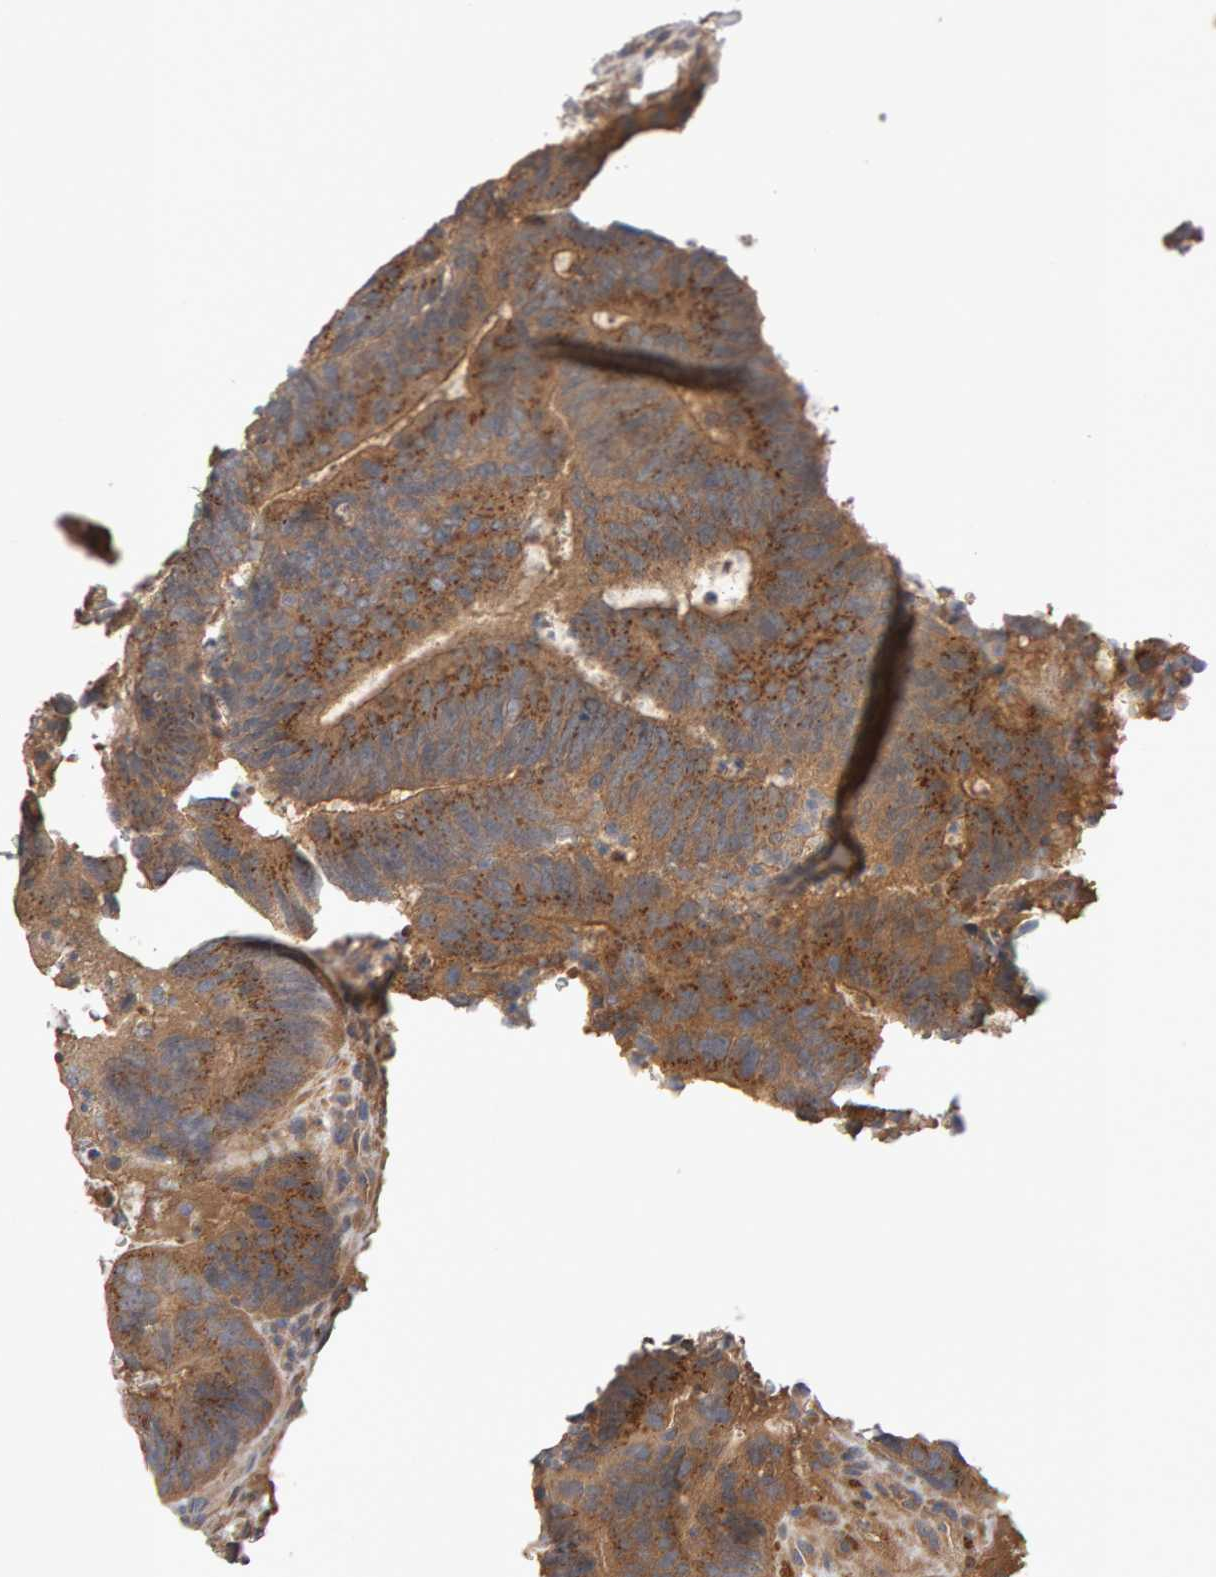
{"staining": {"intensity": "moderate", "quantity": ">75%", "location": "cytoplasmic/membranous"}, "tissue": "colorectal cancer", "cell_type": "Tumor cells", "image_type": "cancer", "snomed": [{"axis": "morphology", "description": "Adenocarcinoma, NOS"}, {"axis": "topography", "description": "Colon"}], "caption": "Protein analysis of colorectal cancer tissue displays moderate cytoplasmic/membranous staining in approximately >75% of tumor cells. The staining was performed using DAB (3,3'-diaminobenzidine), with brown indicating positive protein expression. Nuclei are stained blue with hematoxylin.", "gene": "RNF19A", "patient": {"sex": "male", "age": 56}}